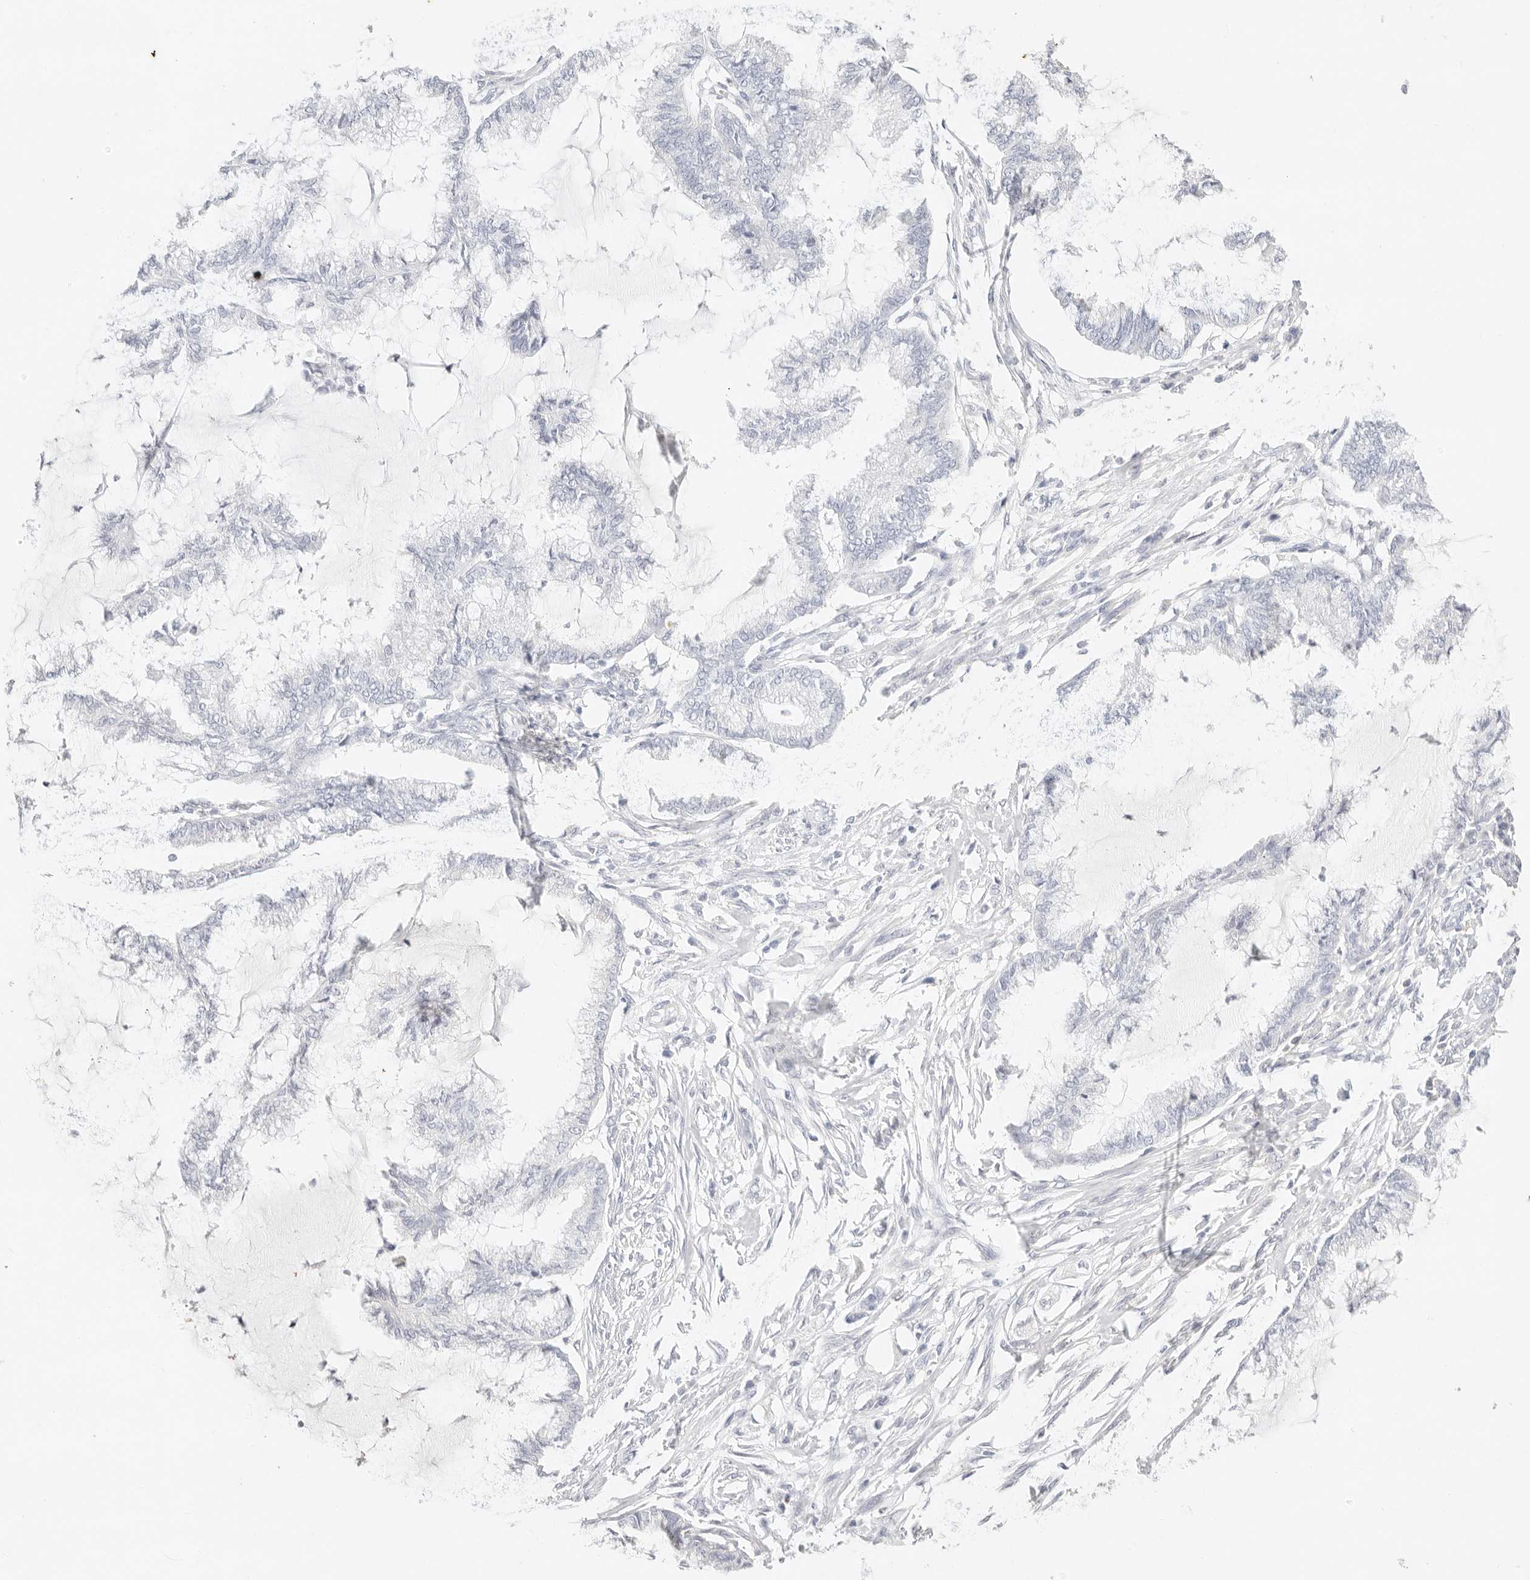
{"staining": {"intensity": "negative", "quantity": "none", "location": "none"}, "tissue": "endometrial cancer", "cell_type": "Tumor cells", "image_type": "cancer", "snomed": [{"axis": "morphology", "description": "Adenocarcinoma, NOS"}, {"axis": "topography", "description": "Endometrium"}], "caption": "High power microscopy photomicrograph of an immunohistochemistry (IHC) micrograph of endometrial cancer, revealing no significant expression in tumor cells.", "gene": "ACOX1", "patient": {"sex": "female", "age": 86}}